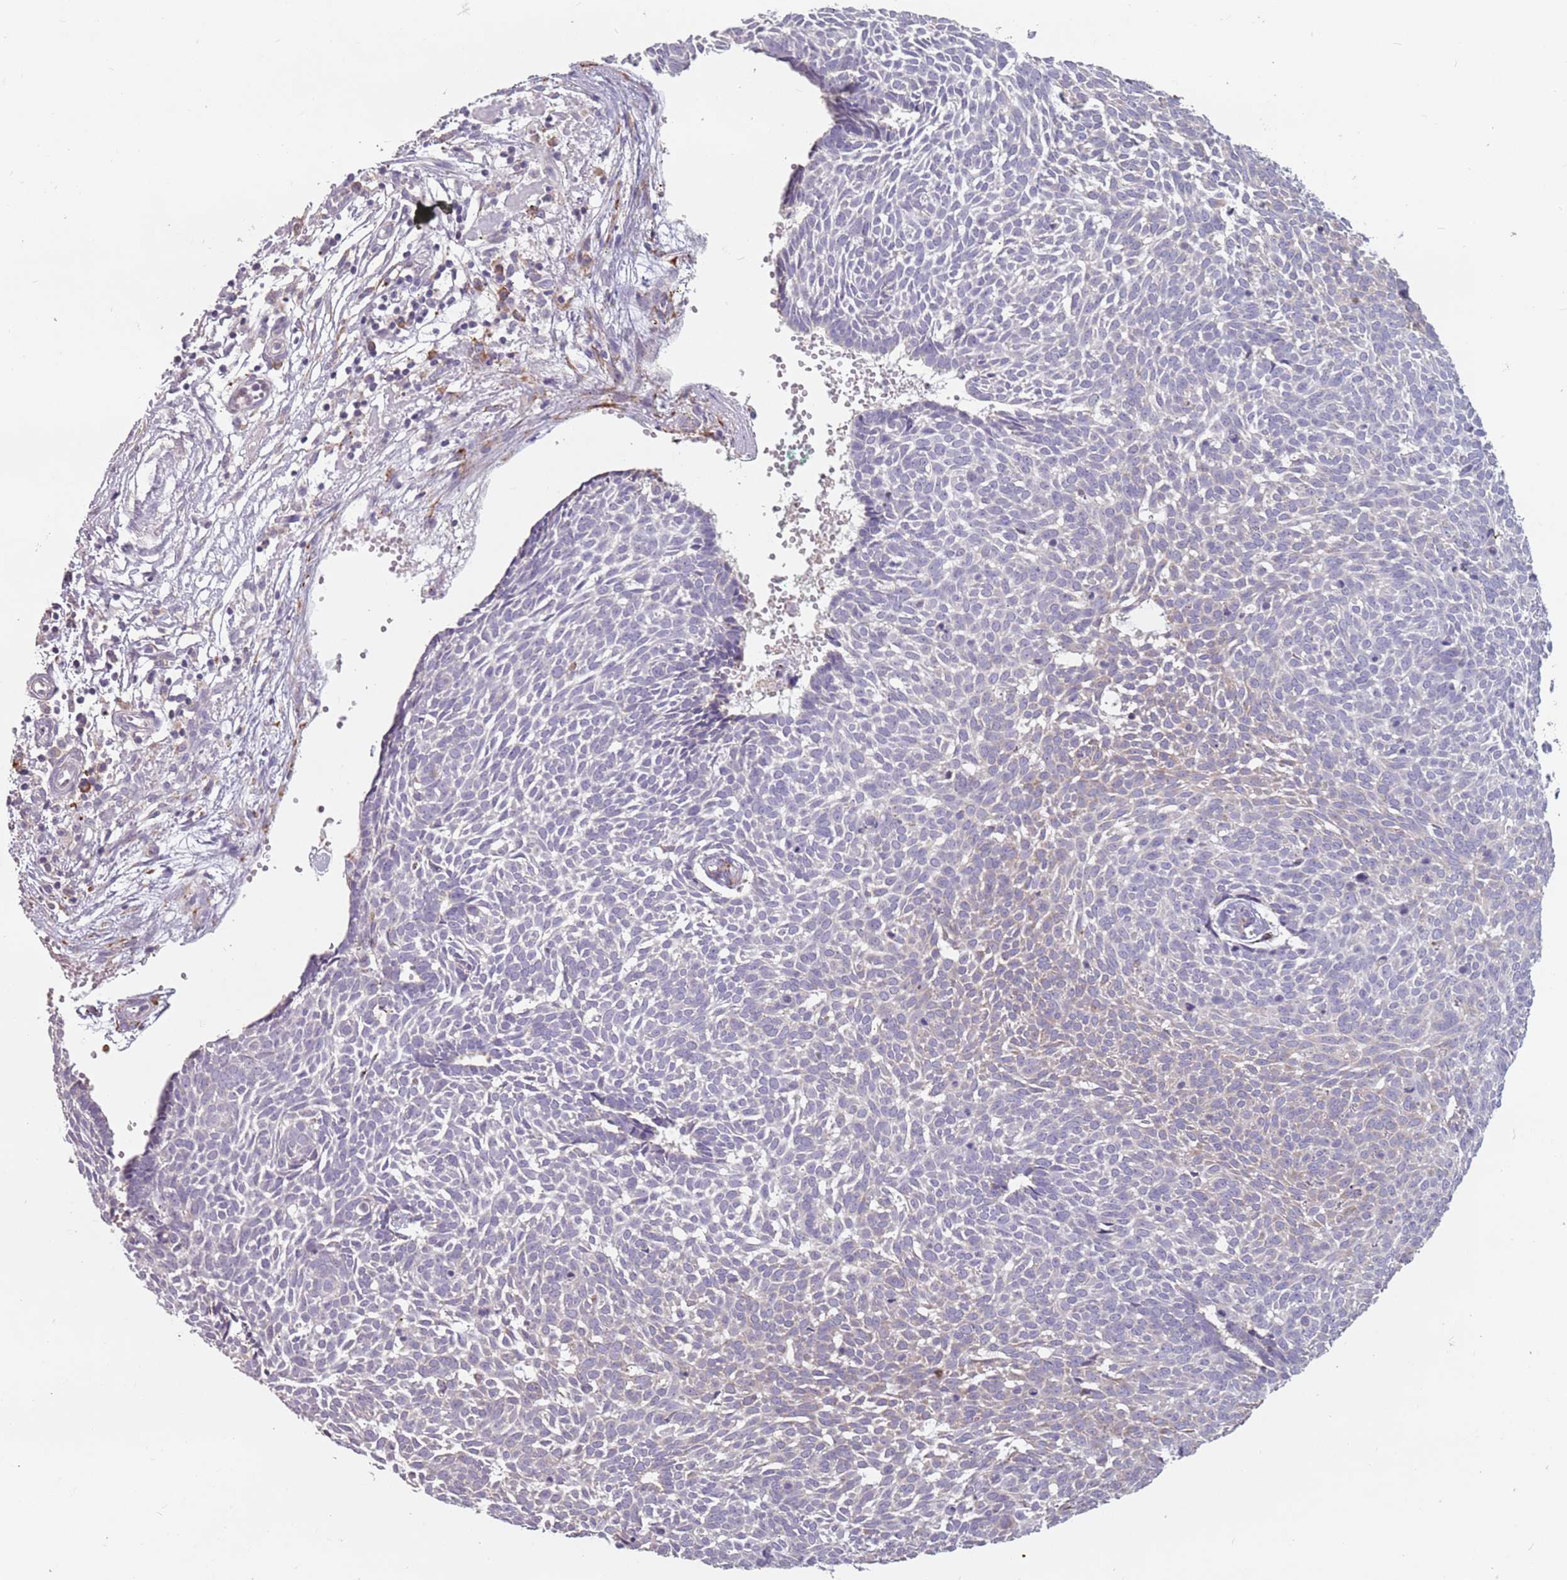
{"staining": {"intensity": "negative", "quantity": "none", "location": "none"}, "tissue": "skin cancer", "cell_type": "Tumor cells", "image_type": "cancer", "snomed": [{"axis": "morphology", "description": "Basal cell carcinoma"}, {"axis": "topography", "description": "Skin"}], "caption": "Immunohistochemistry micrograph of skin cancer (basal cell carcinoma) stained for a protein (brown), which displays no expression in tumor cells. (Brightfield microscopy of DAB (3,3'-diaminobenzidine) immunohistochemistry at high magnification).", "gene": "RPS9", "patient": {"sex": "male", "age": 61}}